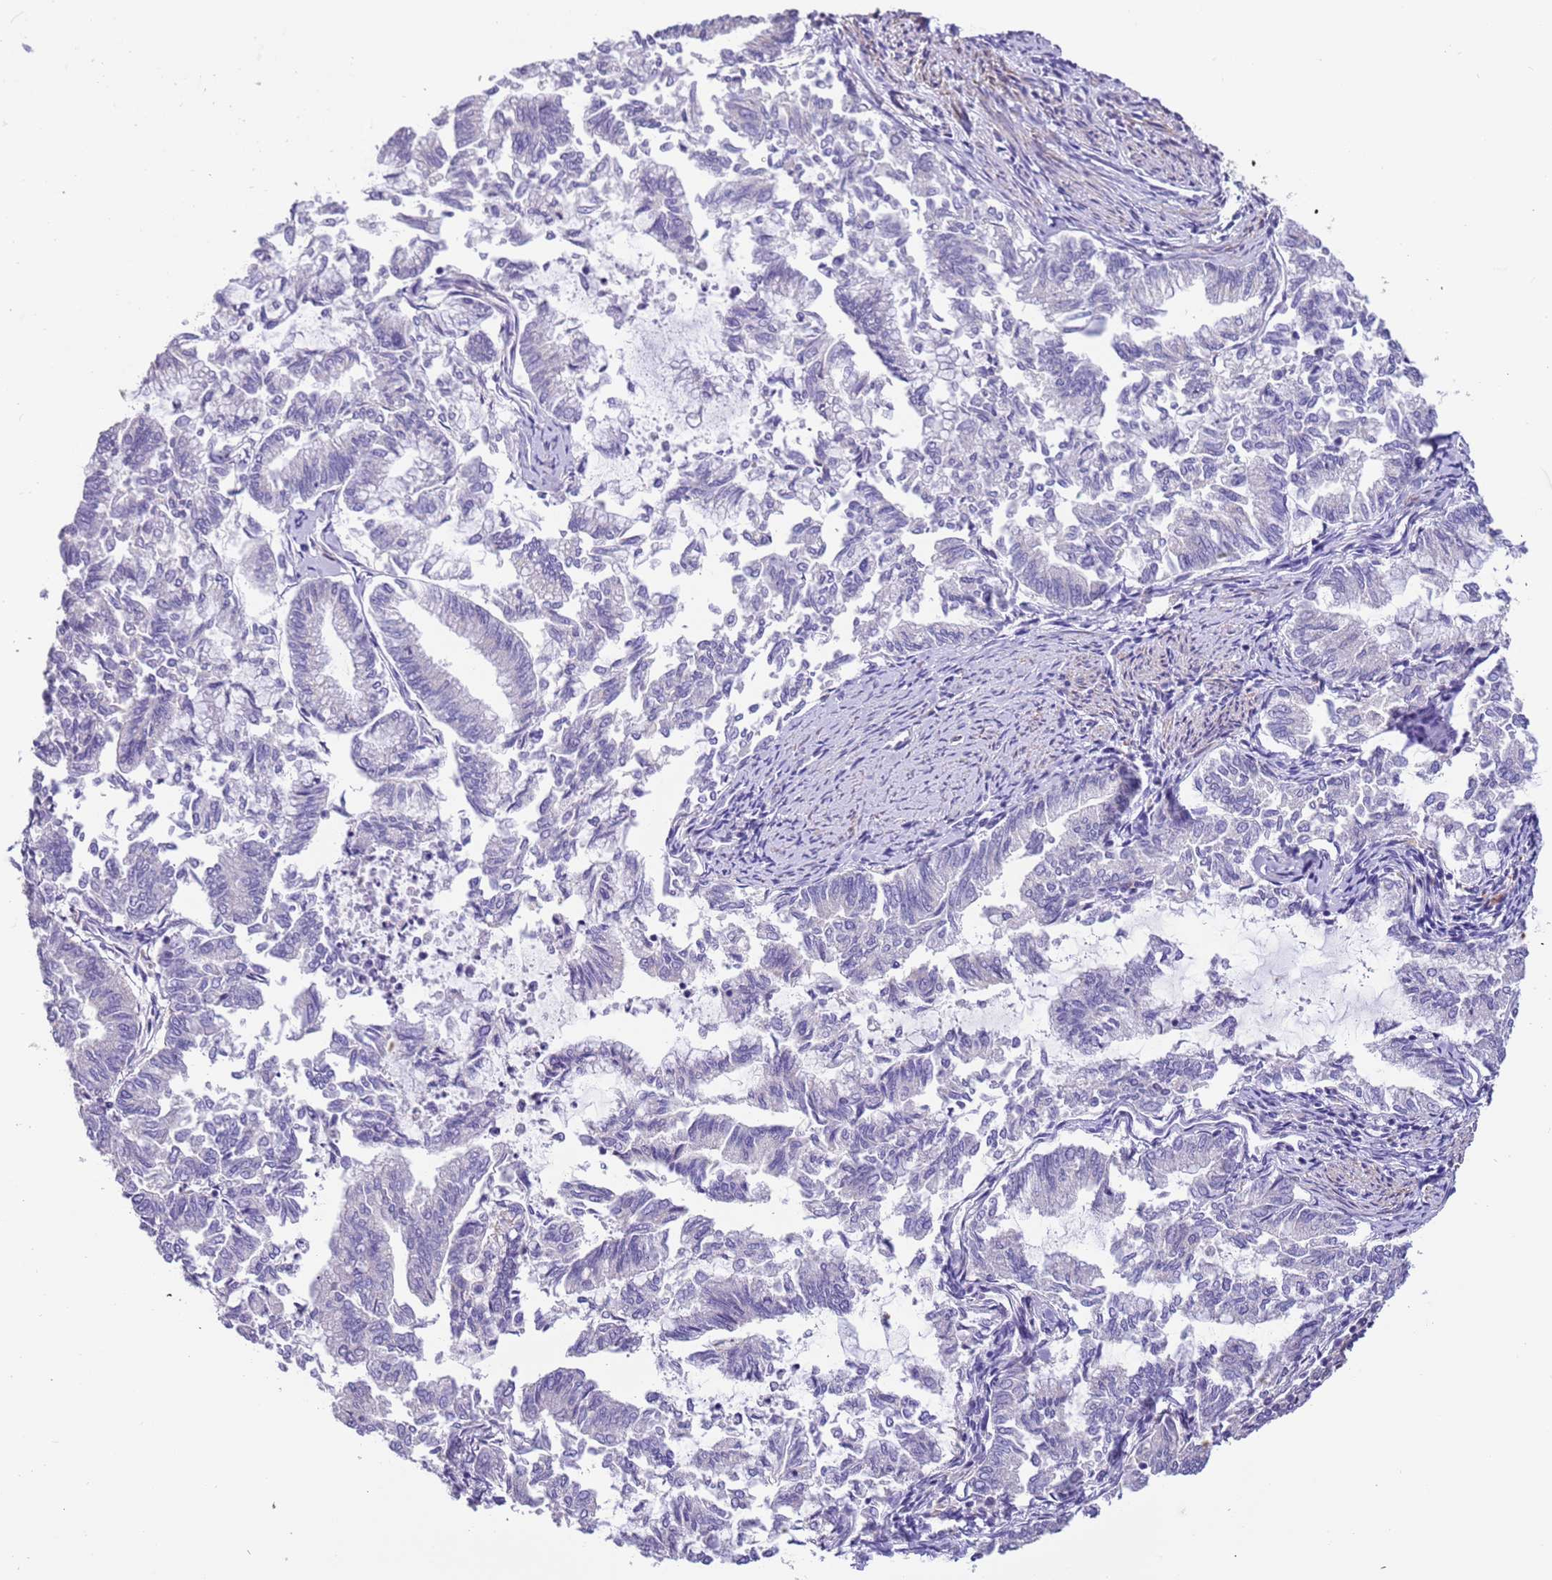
{"staining": {"intensity": "negative", "quantity": "none", "location": "none"}, "tissue": "endometrial cancer", "cell_type": "Tumor cells", "image_type": "cancer", "snomed": [{"axis": "morphology", "description": "Adenocarcinoma, NOS"}, {"axis": "topography", "description": "Endometrium"}], "caption": "Endometrial adenocarcinoma was stained to show a protein in brown. There is no significant staining in tumor cells. Brightfield microscopy of immunohistochemistry stained with DAB (brown) and hematoxylin (blue), captured at high magnification.", "gene": "PCGF2", "patient": {"sex": "female", "age": 79}}